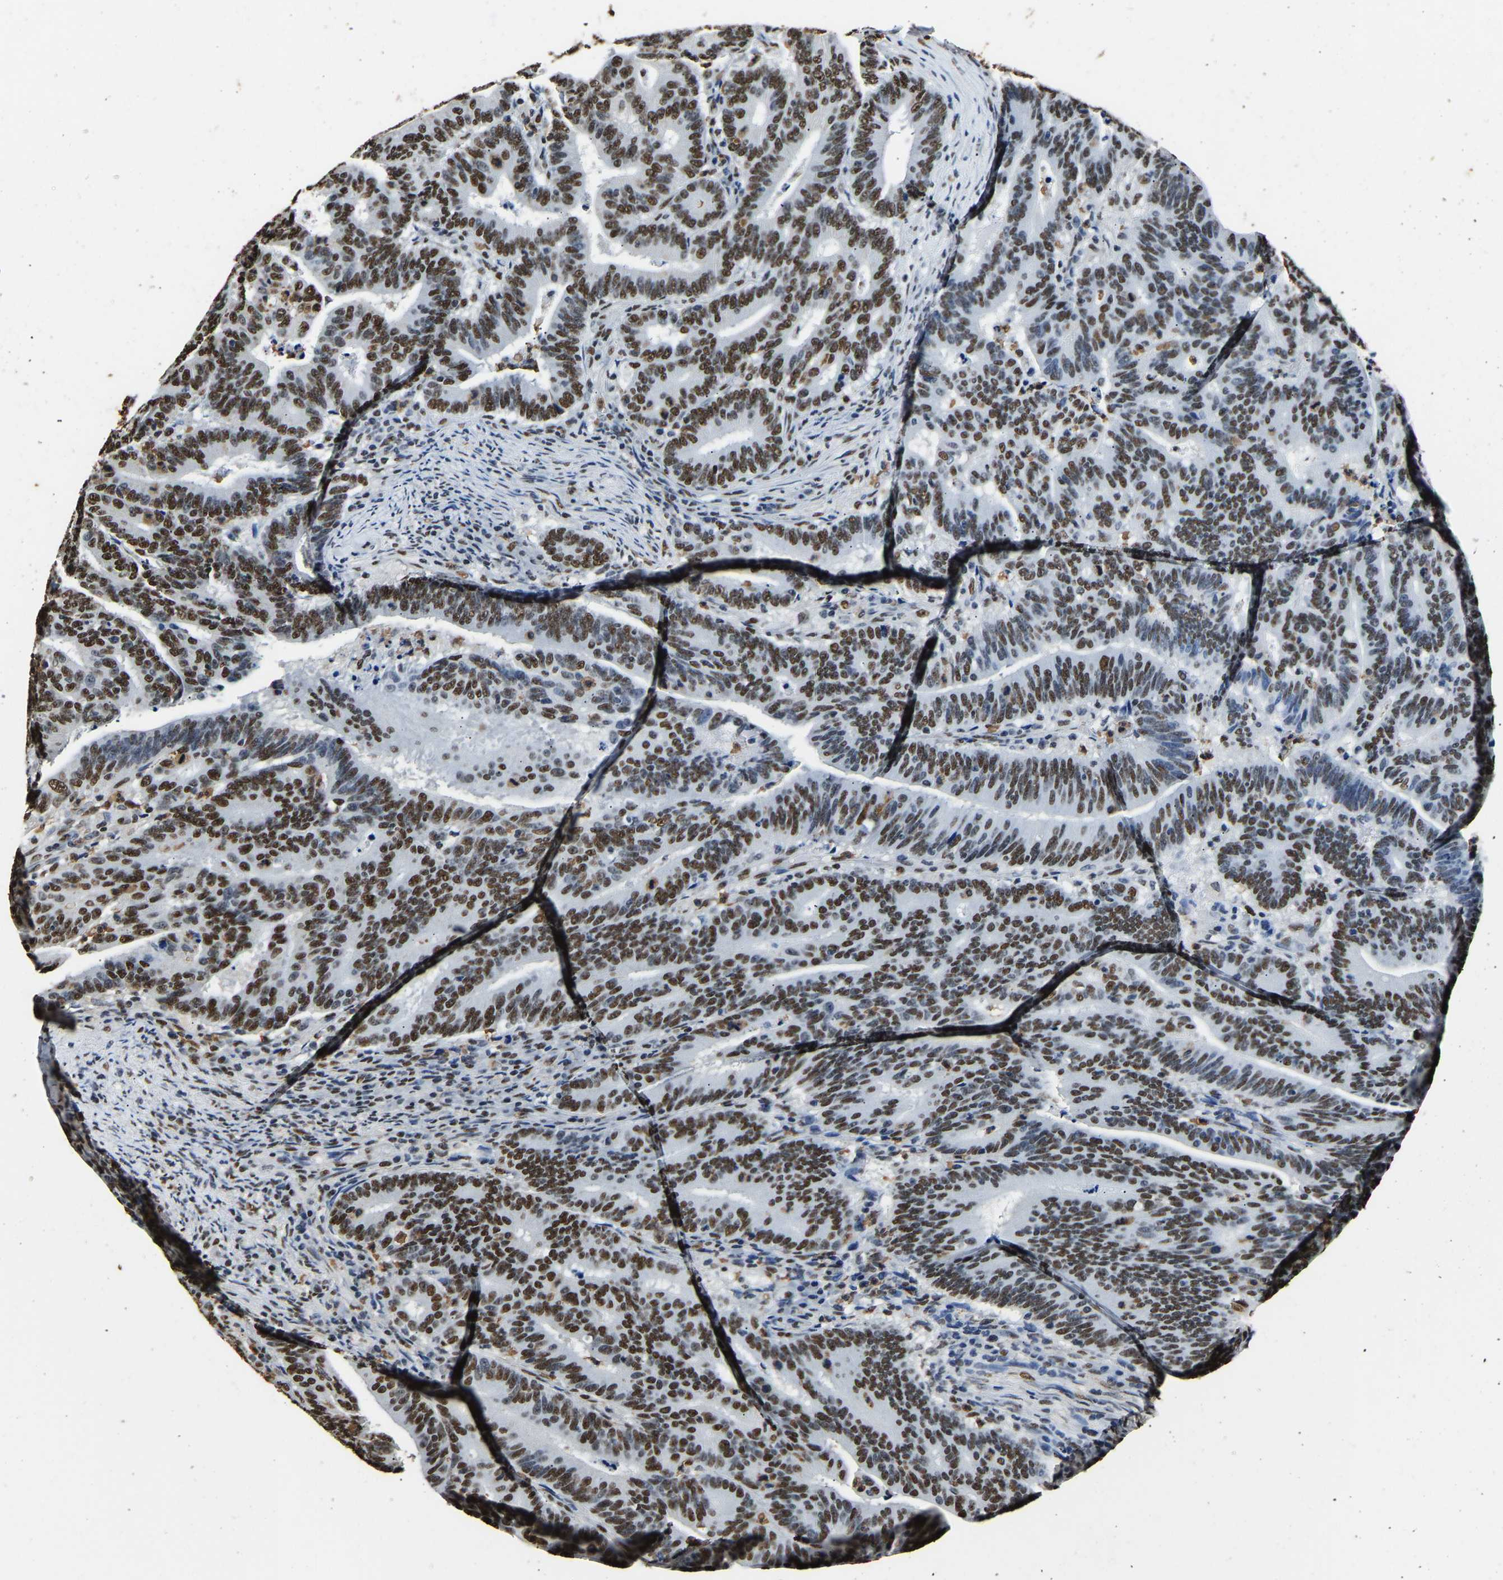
{"staining": {"intensity": "strong", "quantity": ">75%", "location": "nuclear"}, "tissue": "colorectal cancer", "cell_type": "Tumor cells", "image_type": "cancer", "snomed": [{"axis": "morphology", "description": "Adenocarcinoma, NOS"}, {"axis": "topography", "description": "Colon"}], "caption": "Colorectal adenocarcinoma stained for a protein (brown) reveals strong nuclear positive positivity in approximately >75% of tumor cells.", "gene": "SAFB", "patient": {"sex": "female", "age": 66}}